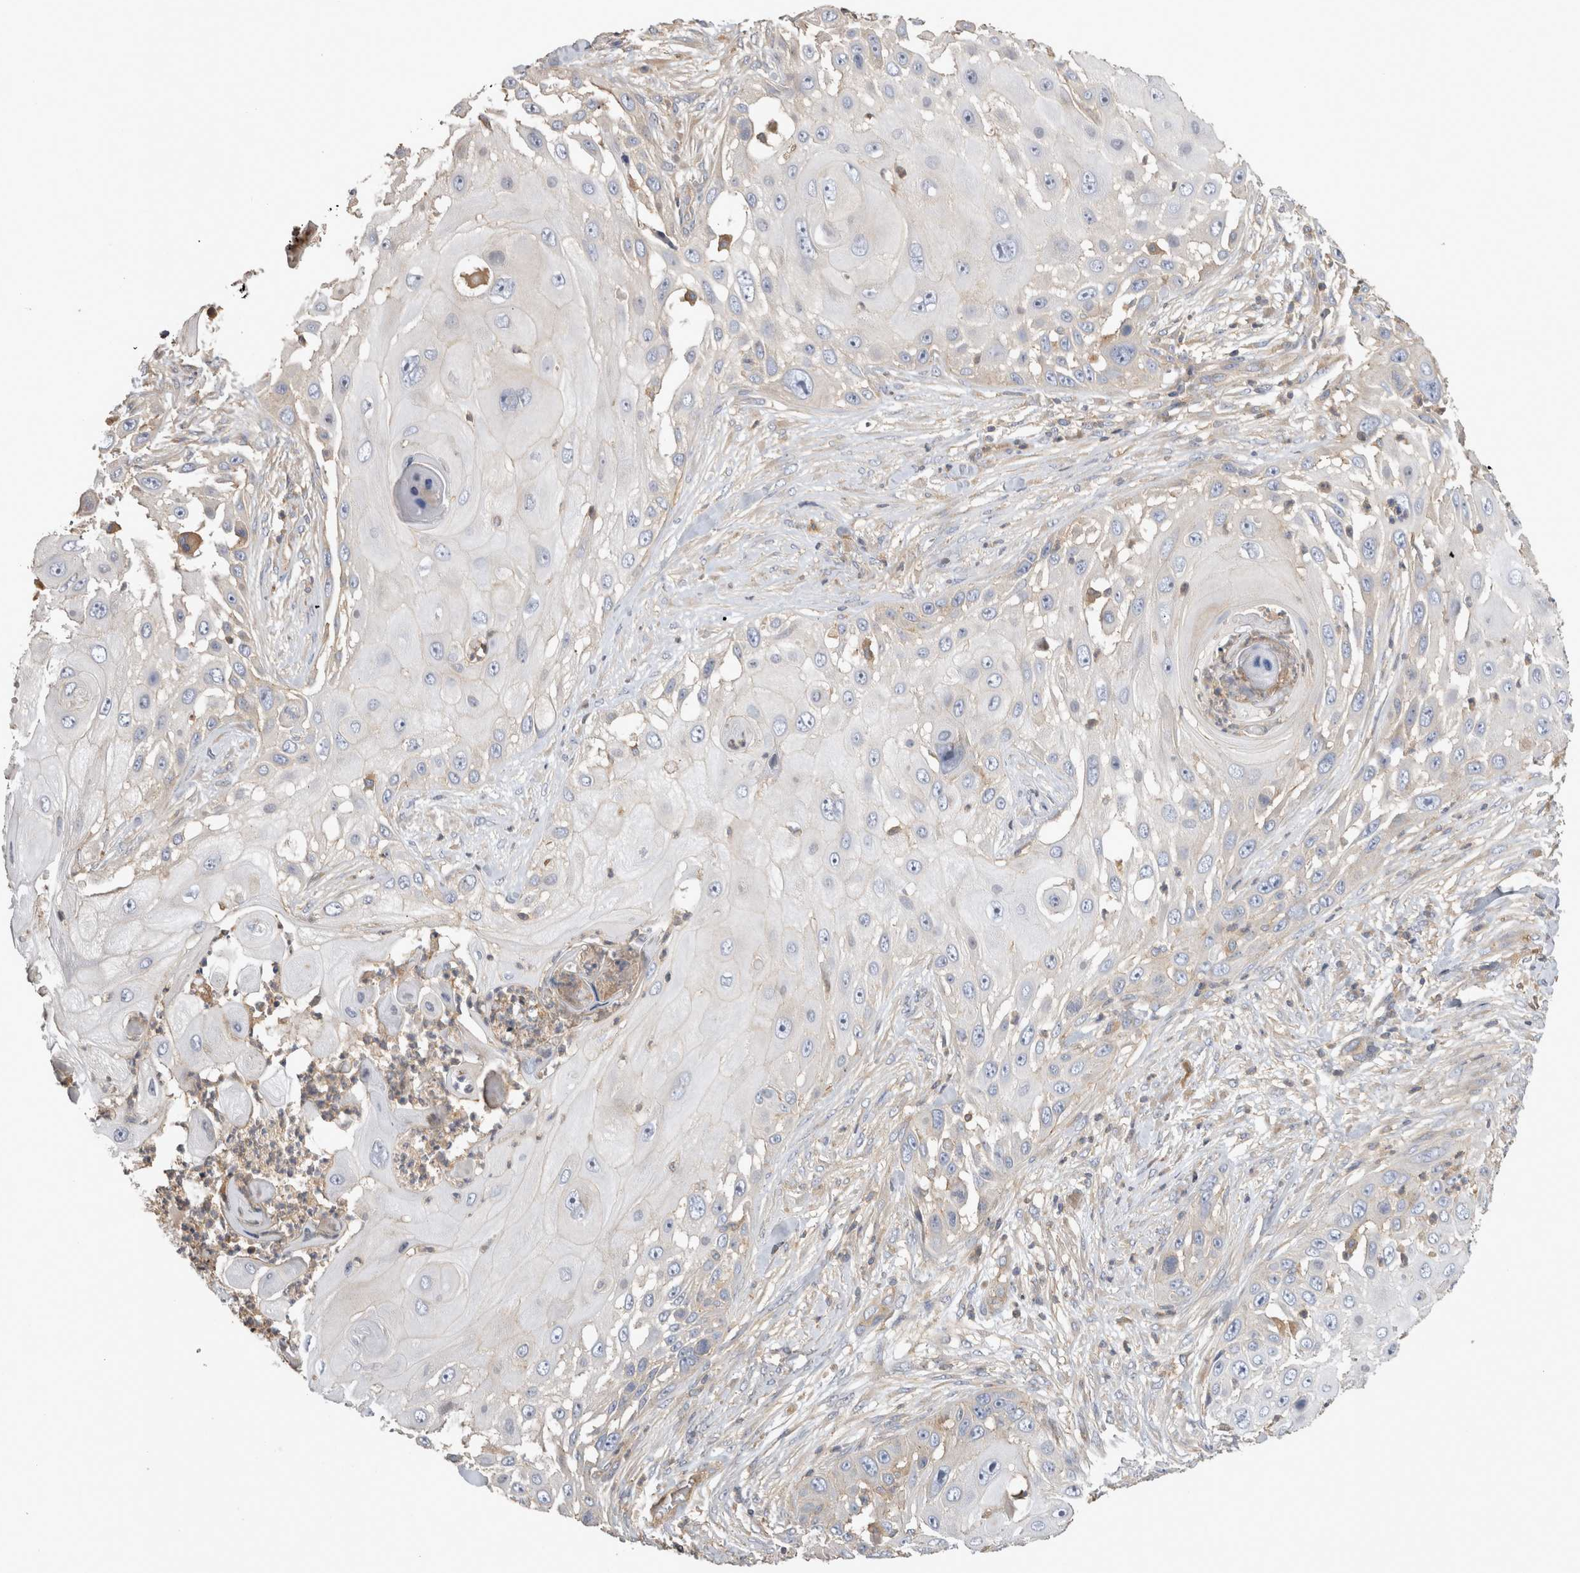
{"staining": {"intensity": "negative", "quantity": "none", "location": "none"}, "tissue": "skin cancer", "cell_type": "Tumor cells", "image_type": "cancer", "snomed": [{"axis": "morphology", "description": "Squamous cell carcinoma, NOS"}, {"axis": "topography", "description": "Skin"}], "caption": "Tumor cells show no significant protein positivity in squamous cell carcinoma (skin). (Immunohistochemistry, brightfield microscopy, high magnification).", "gene": "CHMP6", "patient": {"sex": "female", "age": 44}}